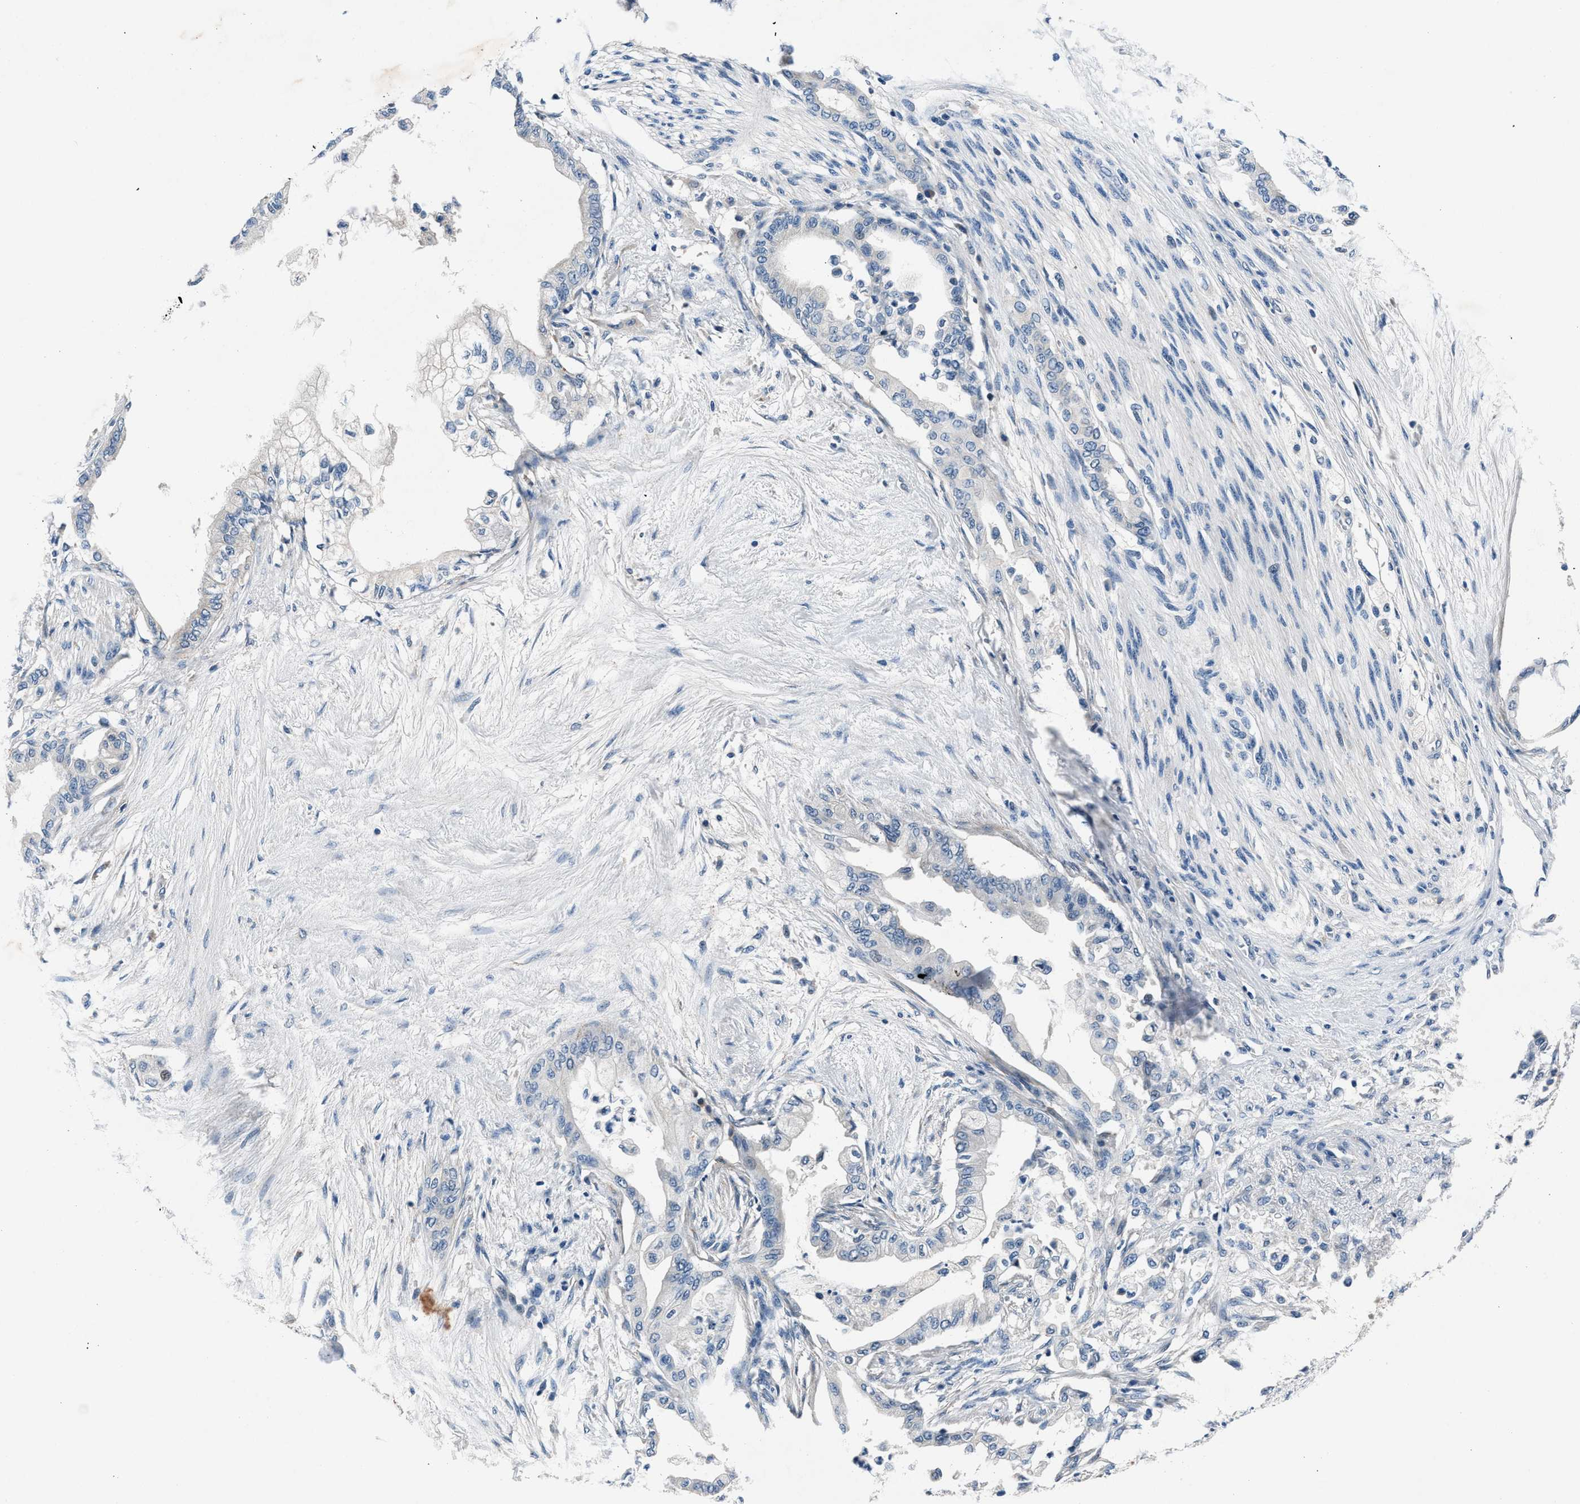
{"staining": {"intensity": "negative", "quantity": "none", "location": "none"}, "tissue": "pancreatic cancer", "cell_type": "Tumor cells", "image_type": "cancer", "snomed": [{"axis": "morphology", "description": "Normal tissue, NOS"}, {"axis": "morphology", "description": "Adenocarcinoma, NOS"}, {"axis": "topography", "description": "Pancreas"}, {"axis": "topography", "description": "Duodenum"}], "caption": "Adenocarcinoma (pancreatic) was stained to show a protein in brown. There is no significant staining in tumor cells.", "gene": "DENND6B", "patient": {"sex": "female", "age": 60}}